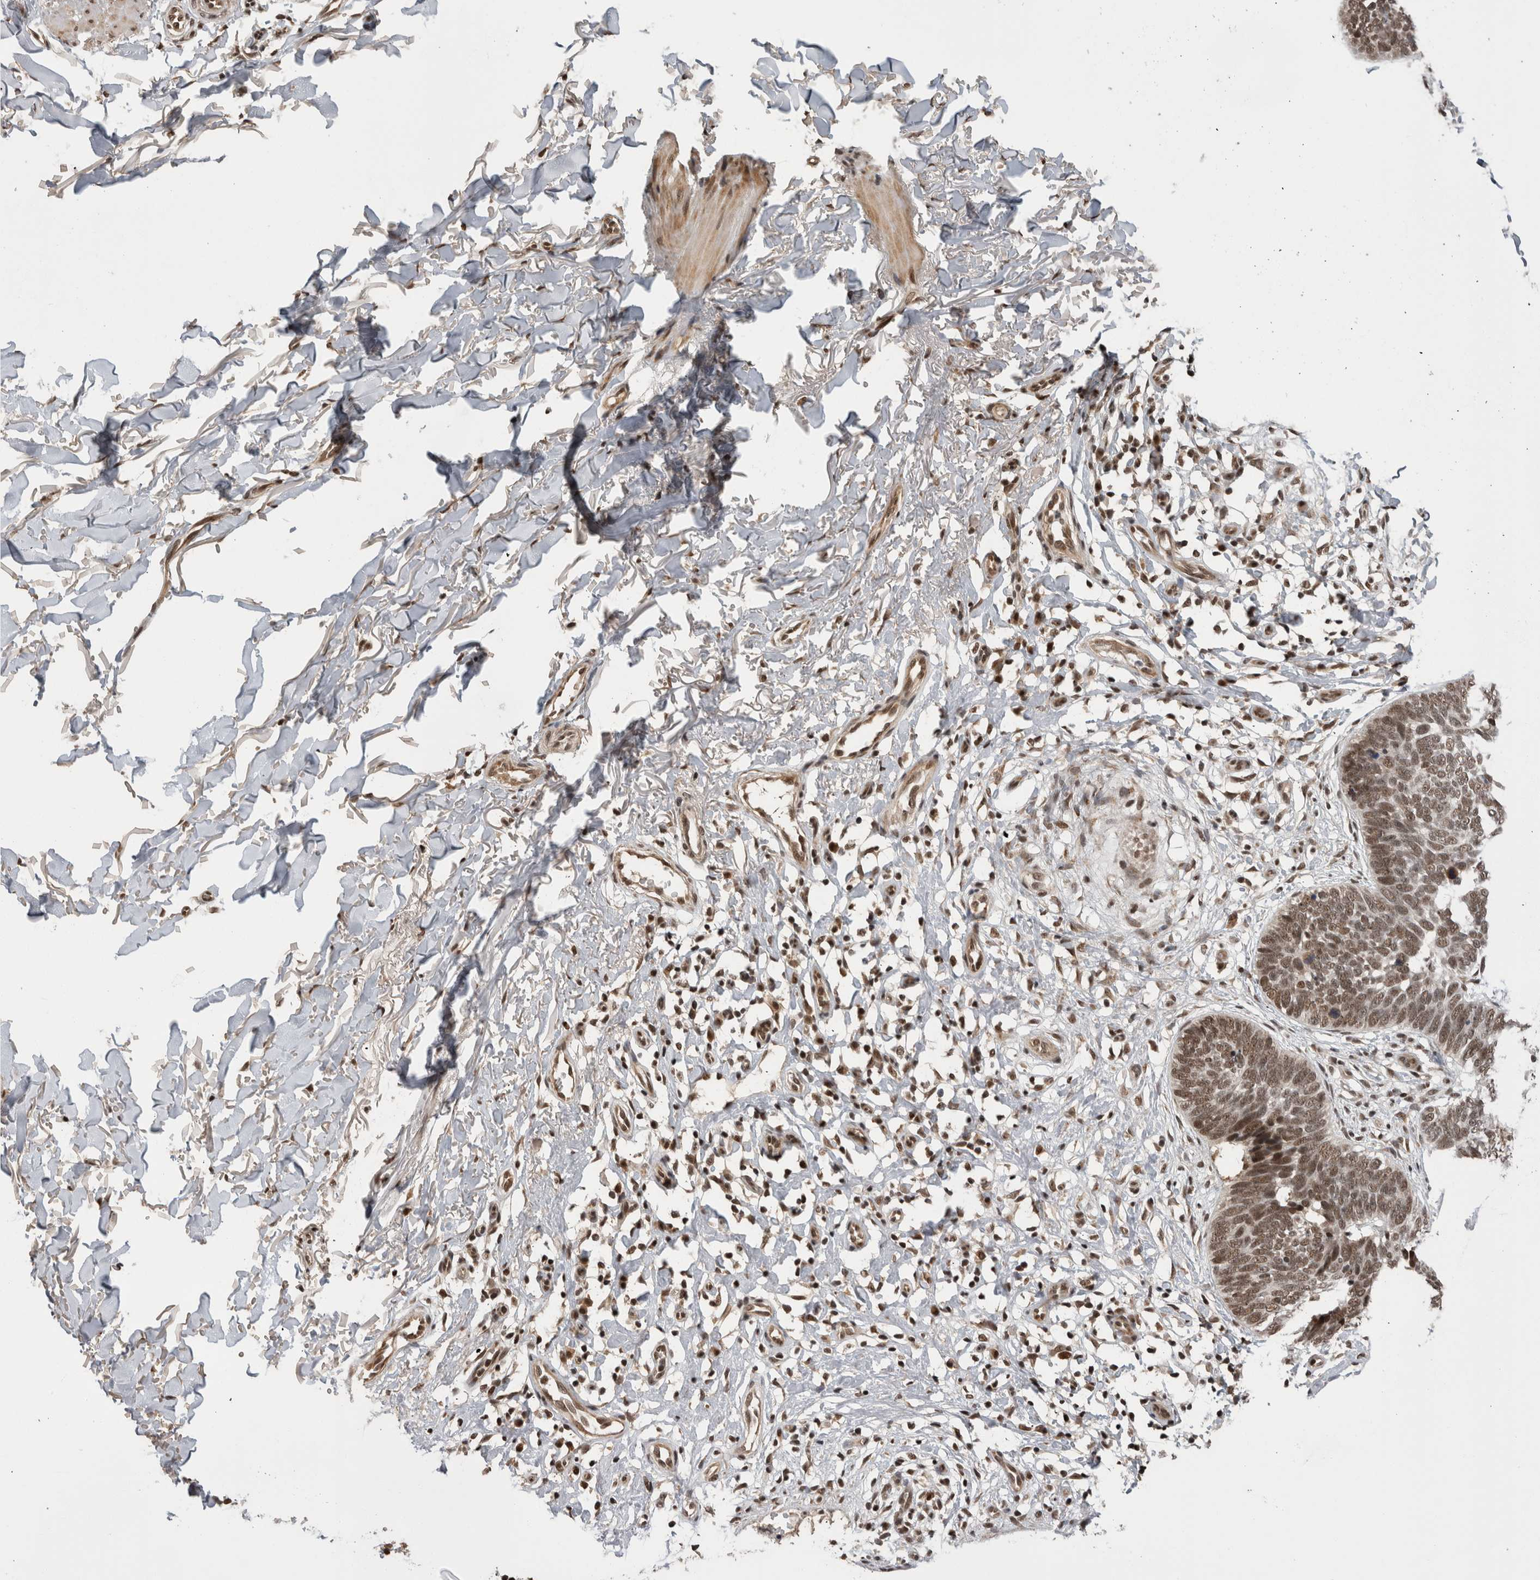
{"staining": {"intensity": "moderate", "quantity": ">75%", "location": "nuclear"}, "tissue": "skin cancer", "cell_type": "Tumor cells", "image_type": "cancer", "snomed": [{"axis": "morphology", "description": "Normal tissue, NOS"}, {"axis": "morphology", "description": "Basal cell carcinoma"}, {"axis": "topography", "description": "Skin"}], "caption": "Skin cancer was stained to show a protein in brown. There is medium levels of moderate nuclear expression in approximately >75% of tumor cells.", "gene": "CPSF2", "patient": {"sex": "male", "age": 77}}